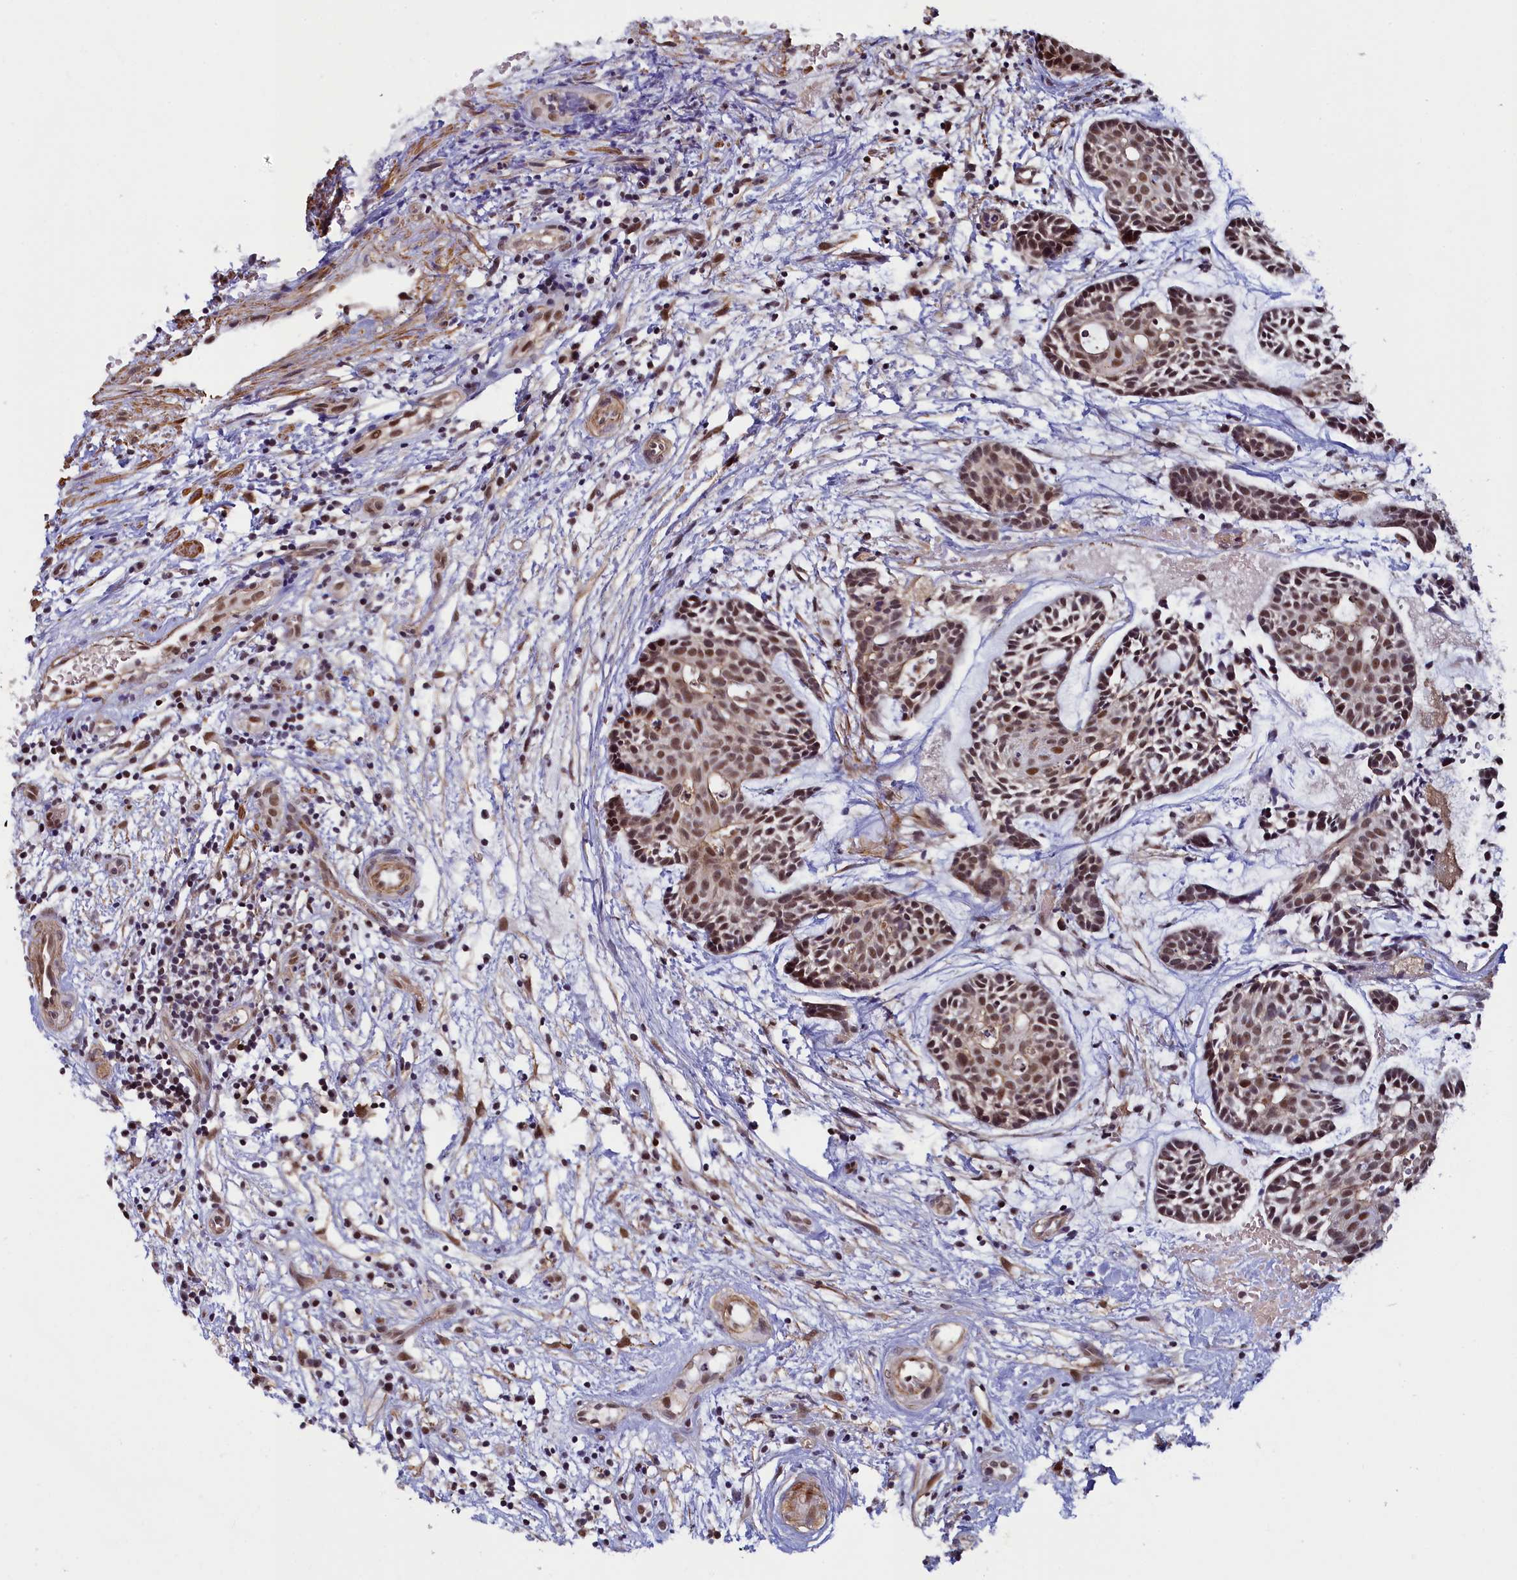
{"staining": {"intensity": "moderate", "quantity": ">75%", "location": "nuclear"}, "tissue": "head and neck cancer", "cell_type": "Tumor cells", "image_type": "cancer", "snomed": [{"axis": "morphology", "description": "Adenocarcinoma, NOS"}, {"axis": "topography", "description": "Subcutis"}, {"axis": "topography", "description": "Head-Neck"}], "caption": "Protein expression analysis of human adenocarcinoma (head and neck) reveals moderate nuclear expression in about >75% of tumor cells.", "gene": "INTS14", "patient": {"sex": "female", "age": 73}}